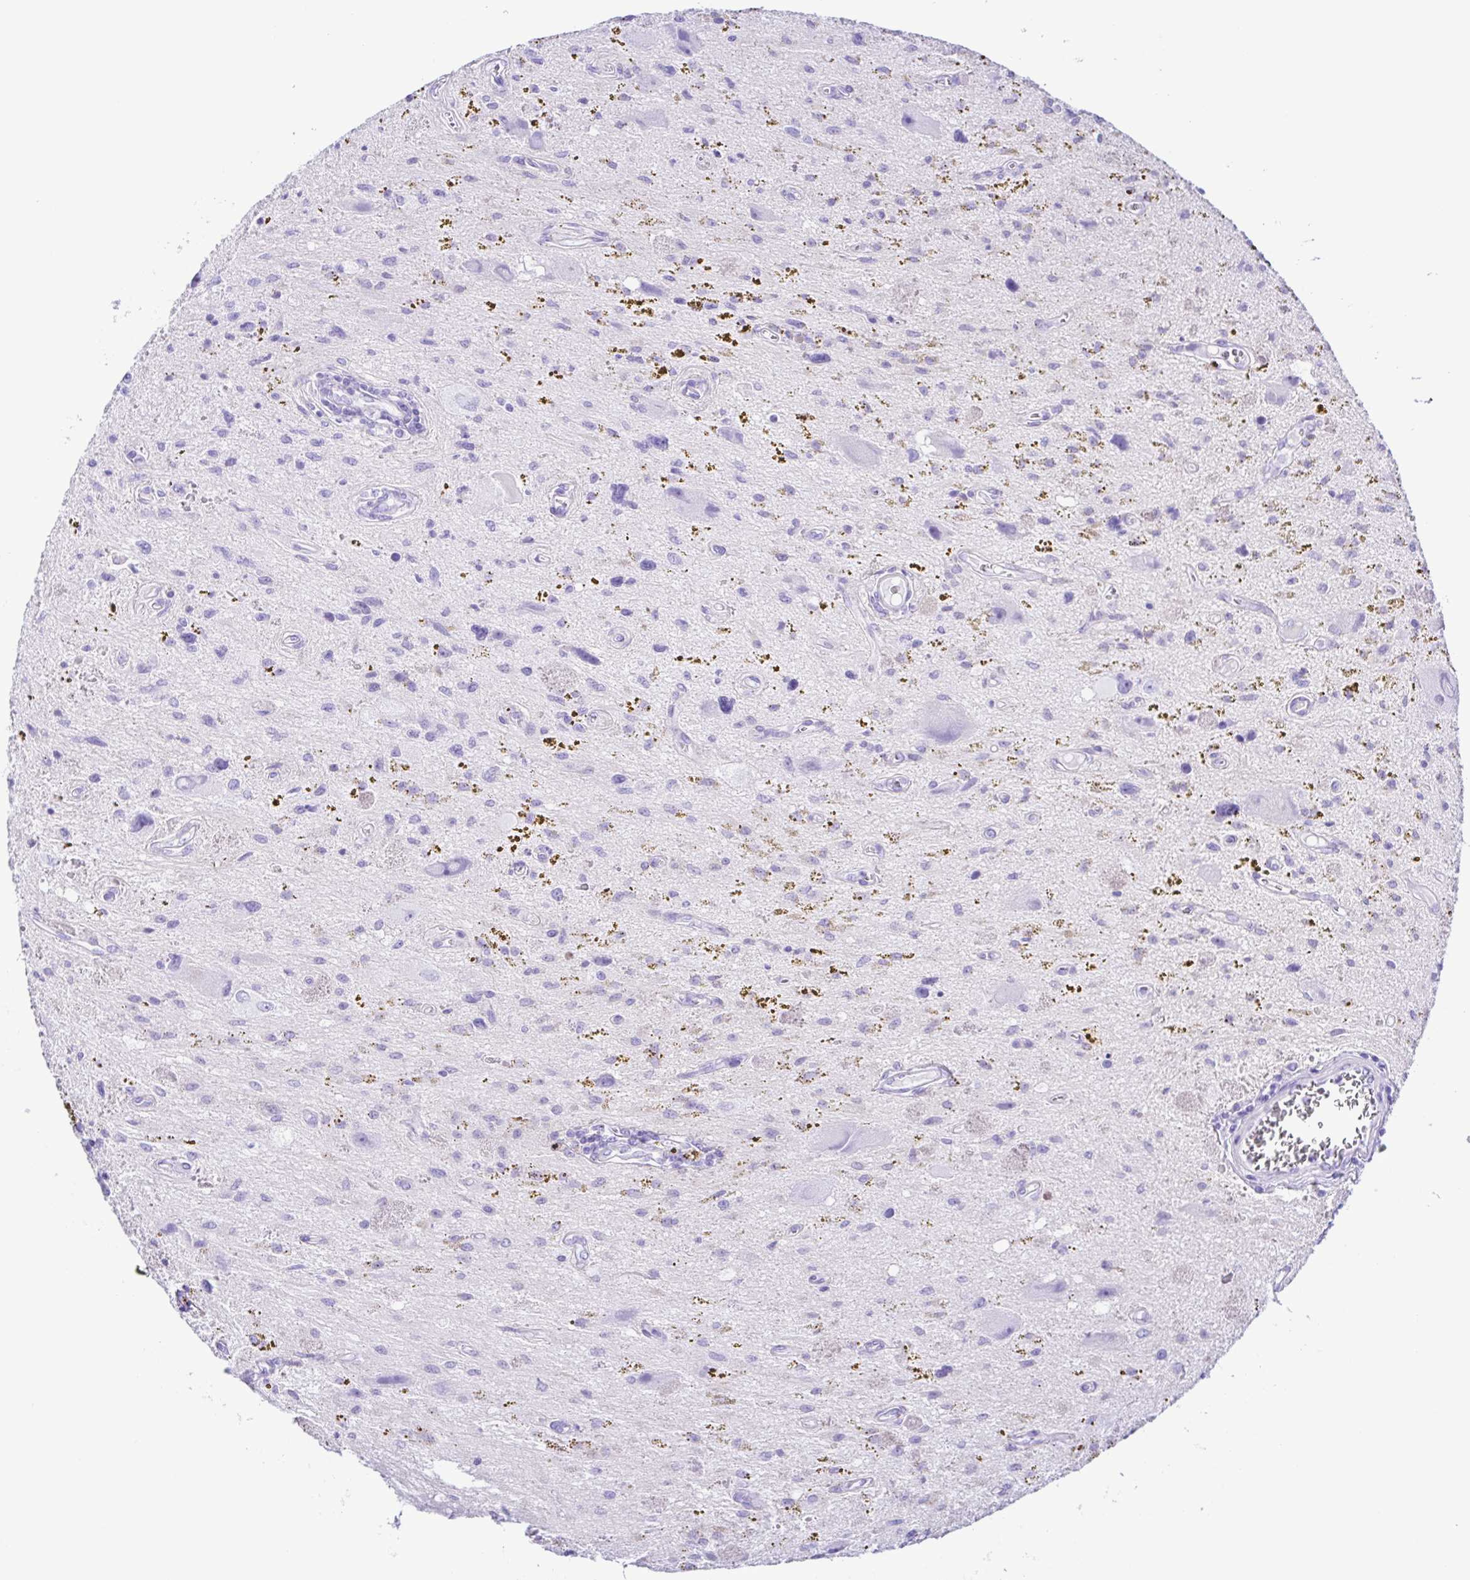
{"staining": {"intensity": "negative", "quantity": "none", "location": "none"}, "tissue": "glioma", "cell_type": "Tumor cells", "image_type": "cancer", "snomed": [{"axis": "morphology", "description": "Glioma, malignant, Low grade"}, {"axis": "topography", "description": "Cerebellum"}], "caption": "This is an immunohistochemistry photomicrograph of human glioma. There is no expression in tumor cells.", "gene": "ERP27", "patient": {"sex": "female", "age": 14}}